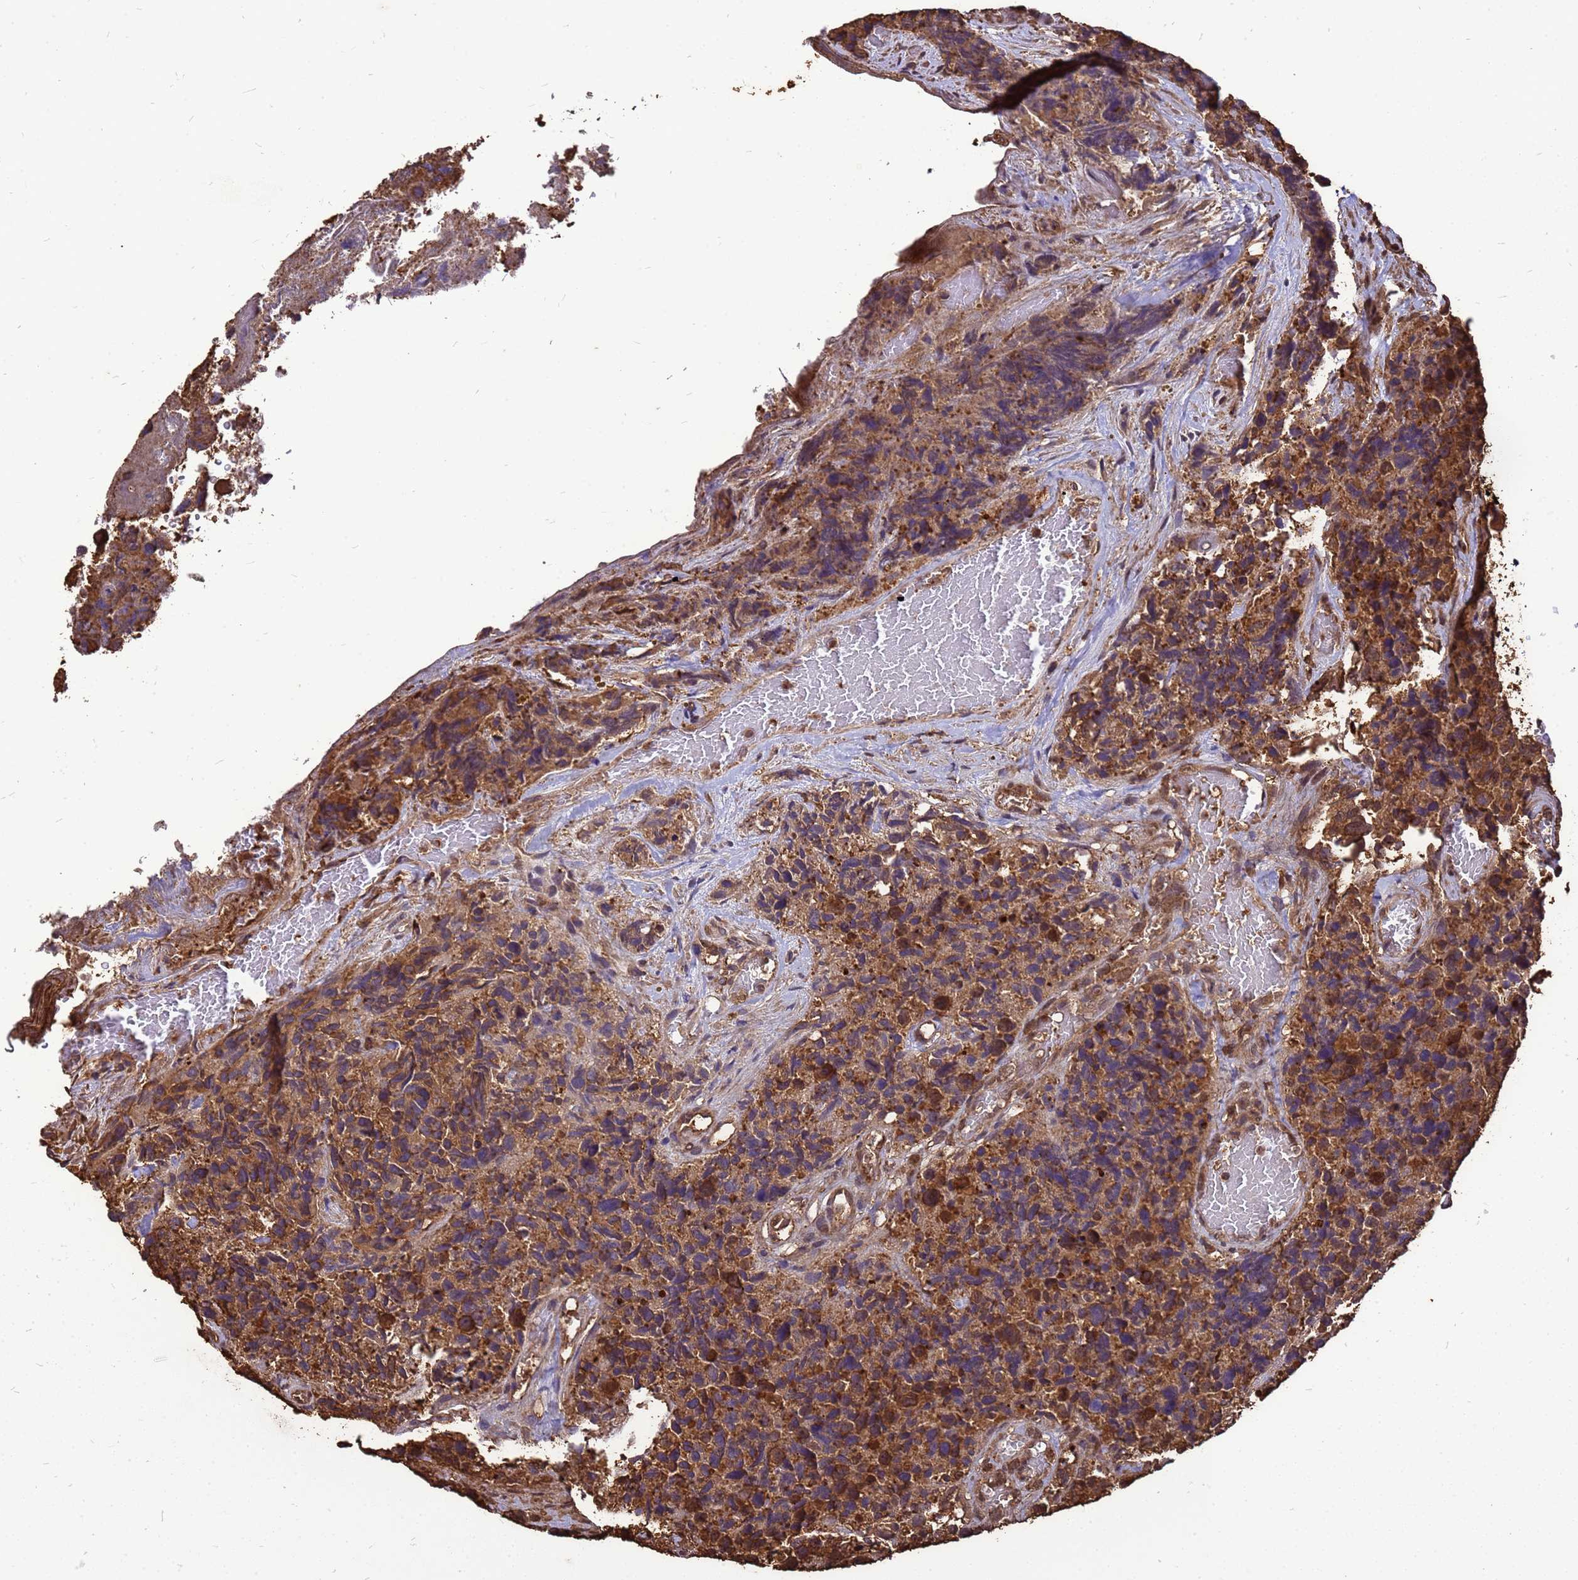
{"staining": {"intensity": "moderate", "quantity": ">75%", "location": "cytoplasmic/membranous"}, "tissue": "glioma", "cell_type": "Tumor cells", "image_type": "cancer", "snomed": [{"axis": "morphology", "description": "Glioma, malignant, High grade"}, {"axis": "topography", "description": "Brain"}], "caption": "A high-resolution image shows immunohistochemistry (IHC) staining of glioma, which shows moderate cytoplasmic/membranous expression in approximately >75% of tumor cells.", "gene": "ZNF618", "patient": {"sex": "male", "age": 69}}